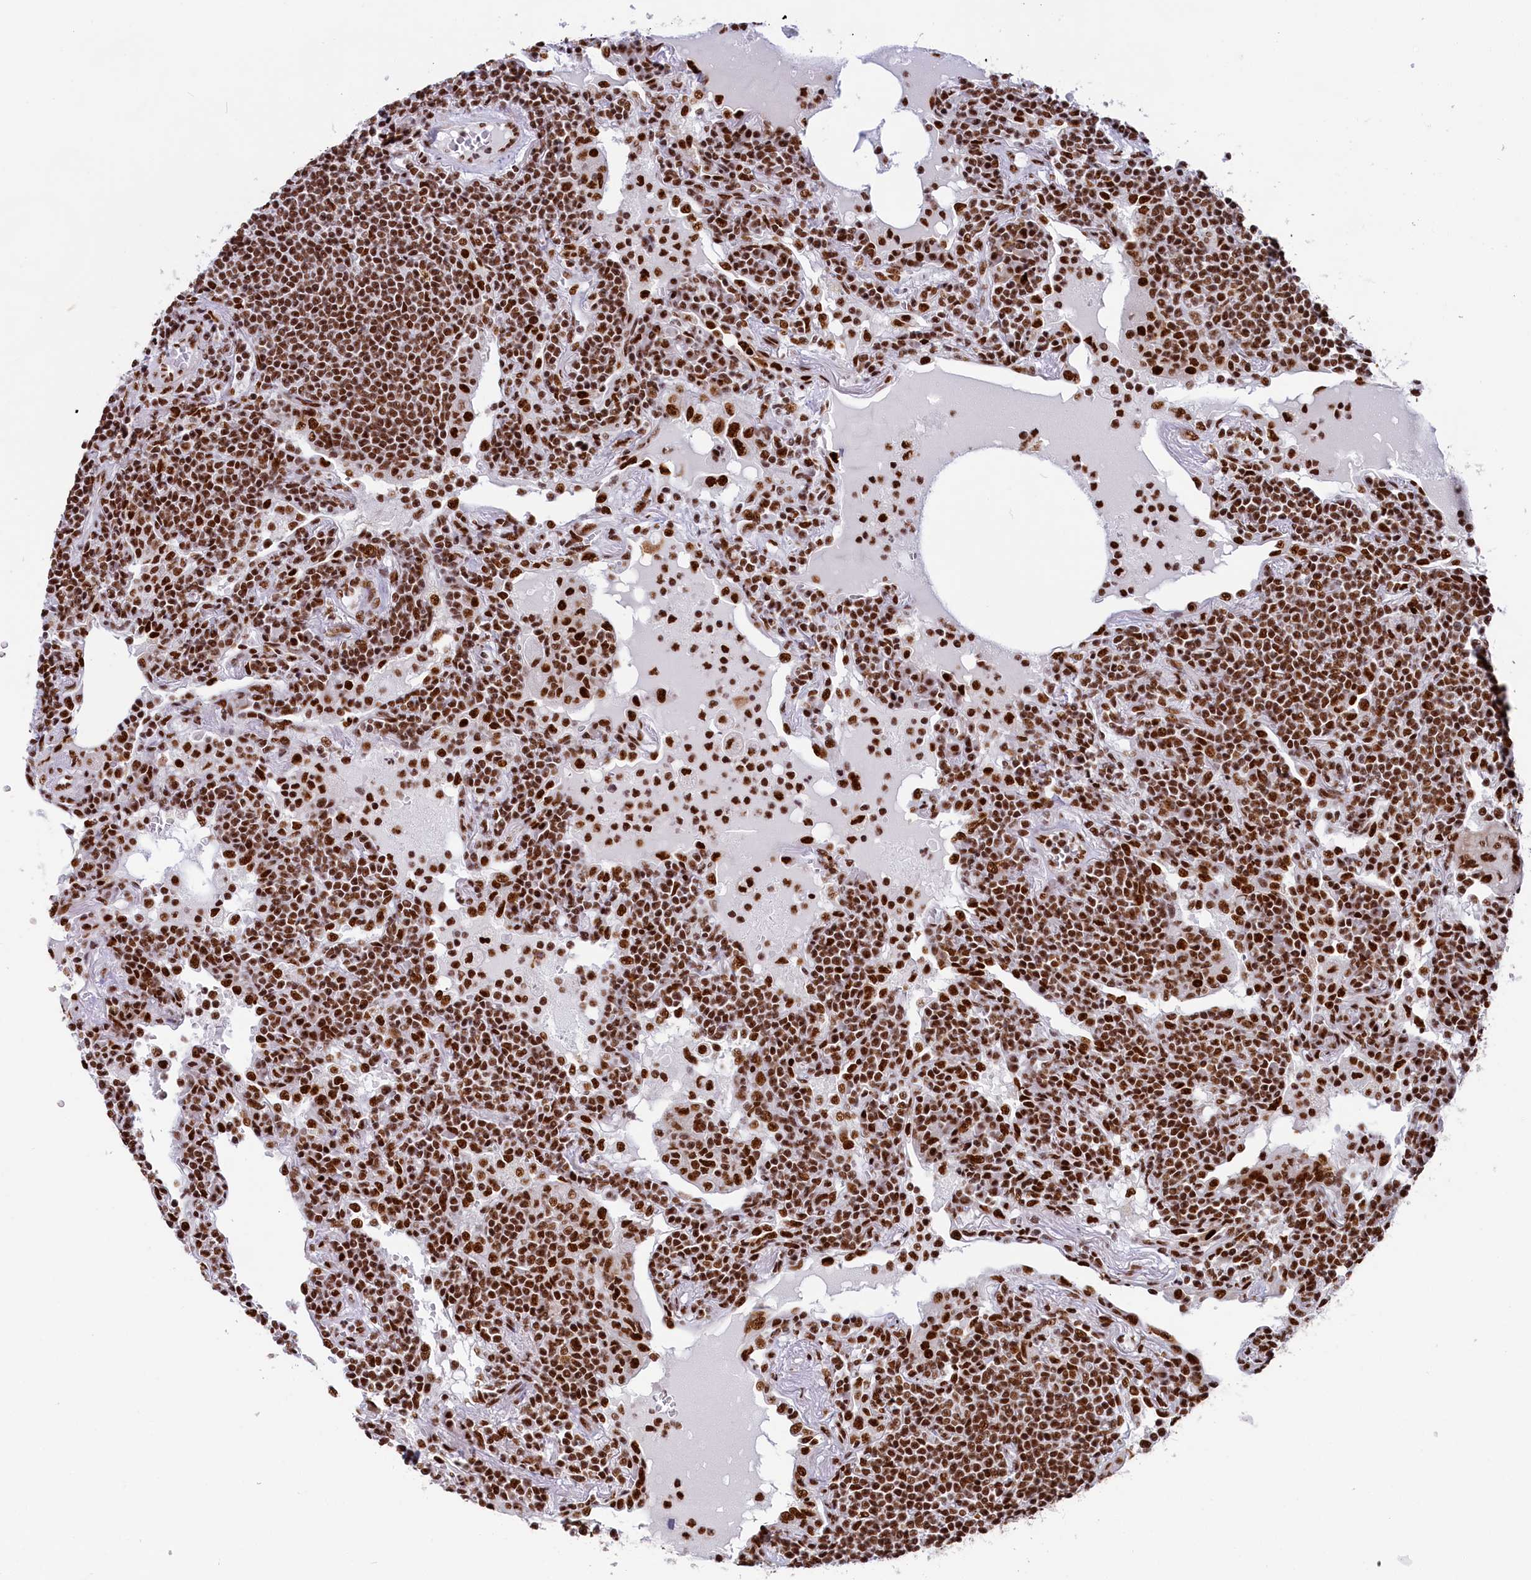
{"staining": {"intensity": "strong", "quantity": ">75%", "location": "nuclear"}, "tissue": "lymphoma", "cell_type": "Tumor cells", "image_type": "cancer", "snomed": [{"axis": "morphology", "description": "Malignant lymphoma, non-Hodgkin's type, Low grade"}, {"axis": "topography", "description": "Lung"}], "caption": "A high-resolution image shows IHC staining of malignant lymphoma, non-Hodgkin's type (low-grade), which reveals strong nuclear expression in about >75% of tumor cells.", "gene": "SNRNP70", "patient": {"sex": "female", "age": 71}}